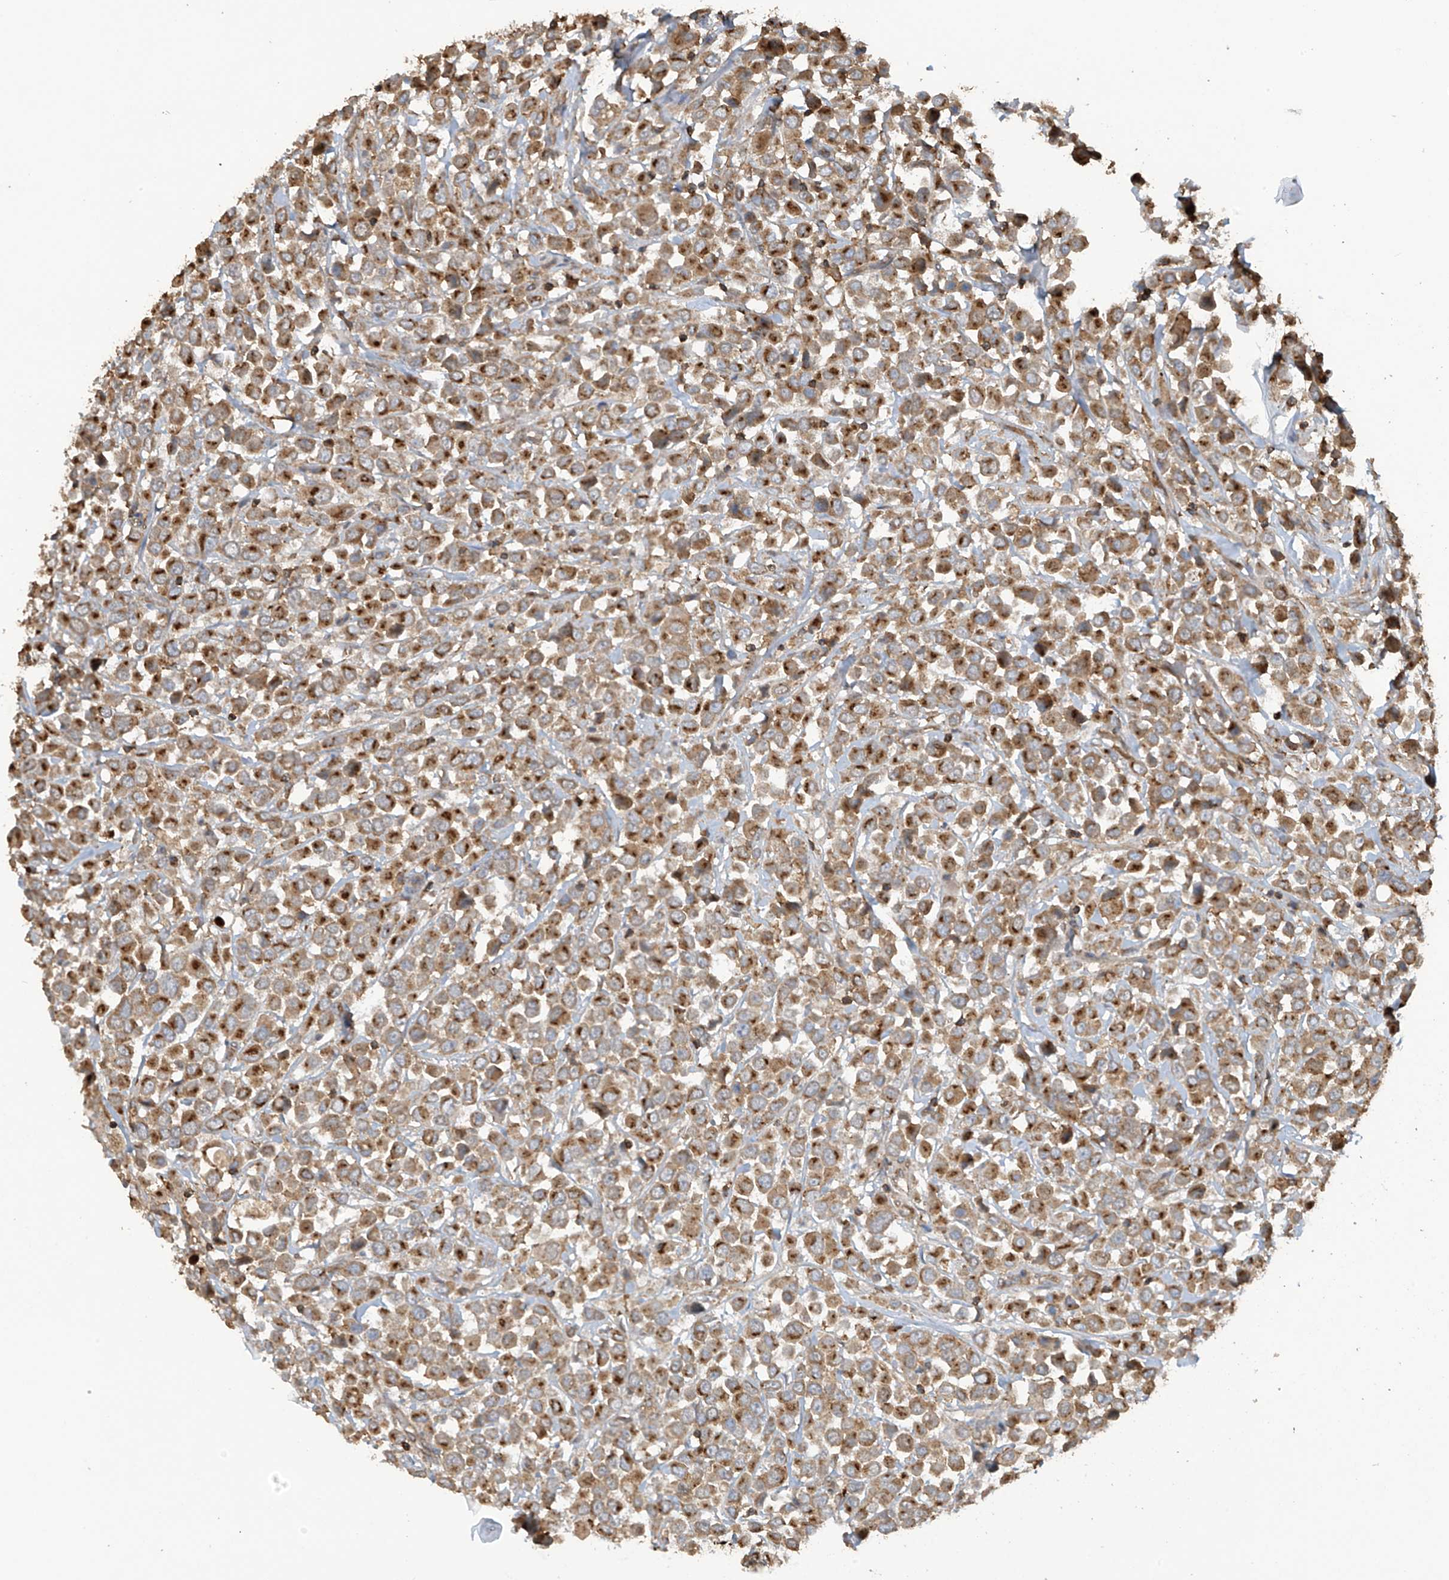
{"staining": {"intensity": "moderate", "quantity": ">75%", "location": "cytoplasmic/membranous"}, "tissue": "breast cancer", "cell_type": "Tumor cells", "image_type": "cancer", "snomed": [{"axis": "morphology", "description": "Duct carcinoma"}, {"axis": "topography", "description": "Breast"}], "caption": "Protein staining of breast cancer tissue displays moderate cytoplasmic/membranous positivity in approximately >75% of tumor cells. Ihc stains the protein in brown and the nuclei are stained blue.", "gene": "COX10", "patient": {"sex": "female", "age": 61}}